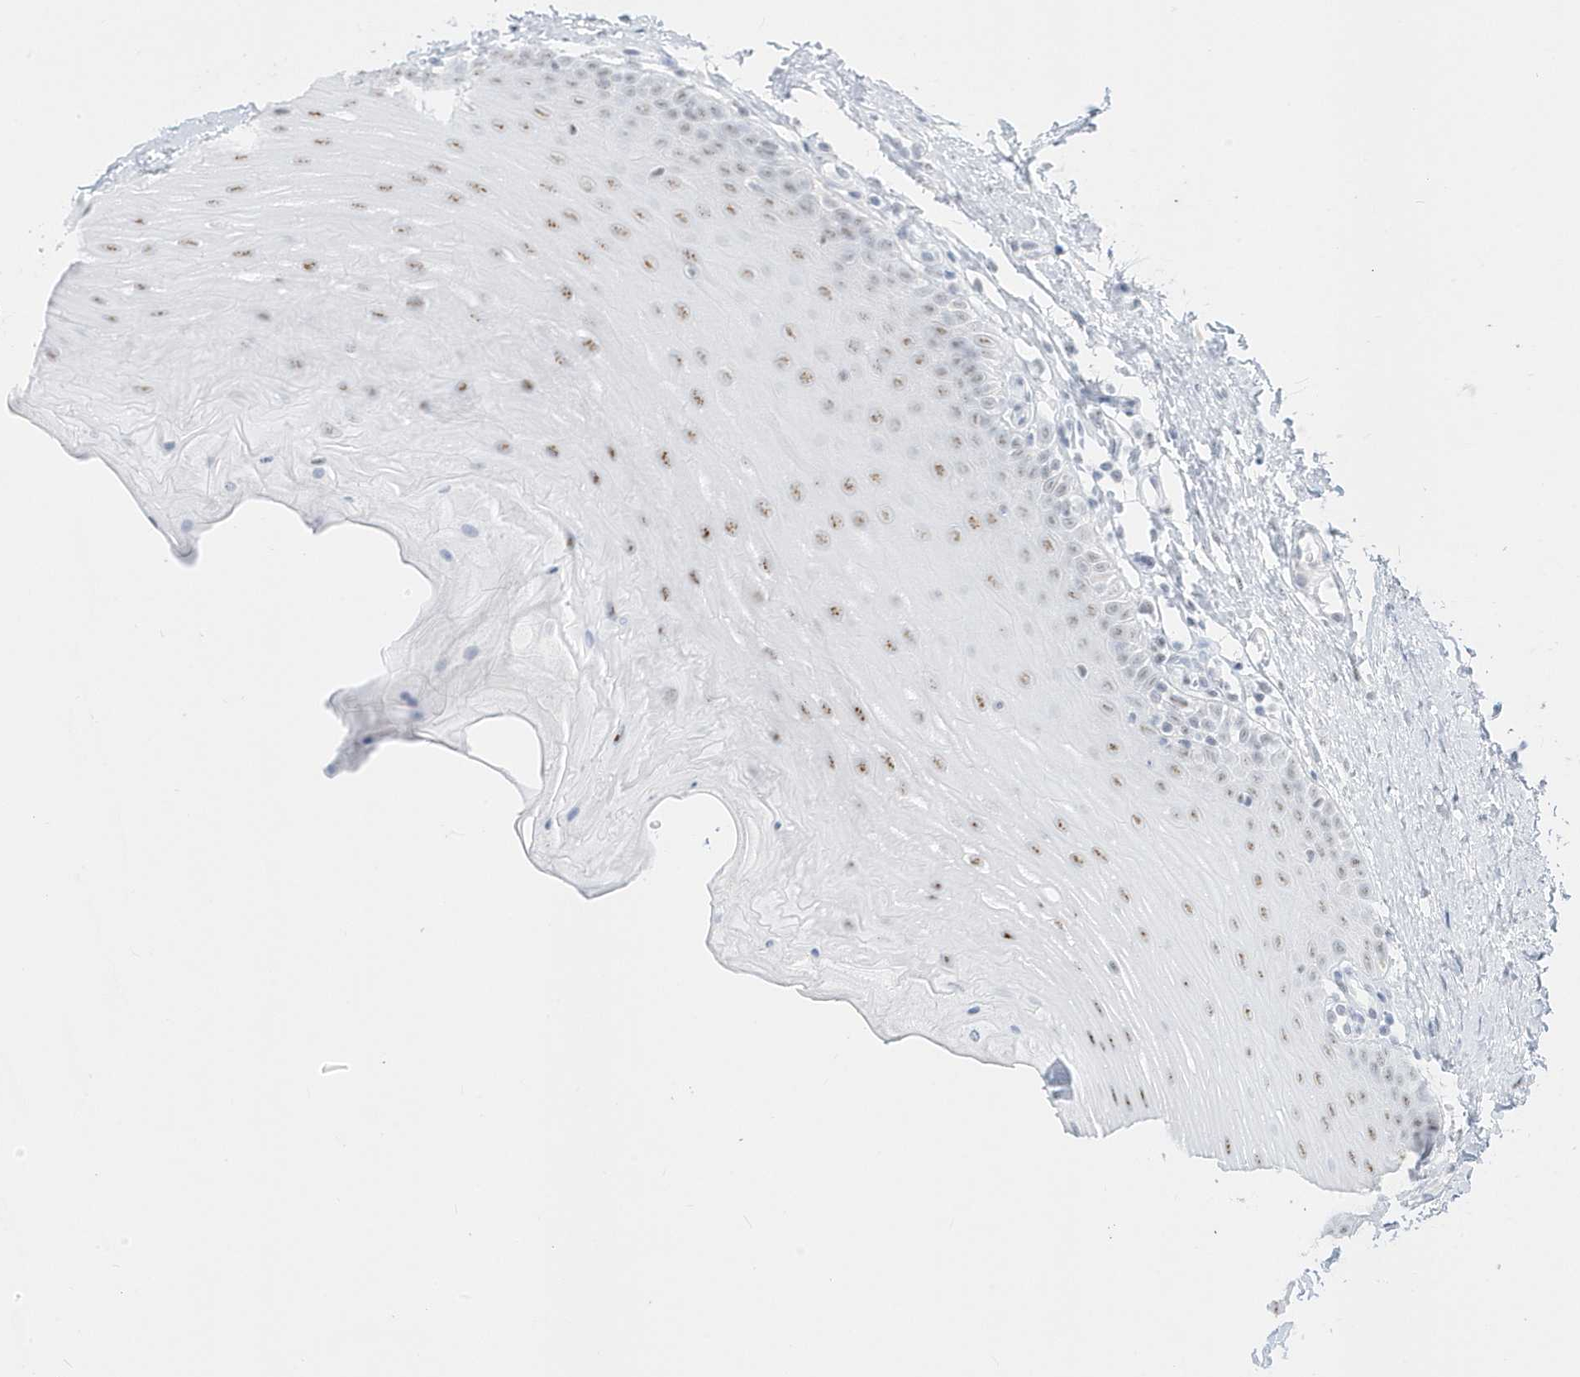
{"staining": {"intensity": "moderate", "quantity": "25%-75%", "location": "nuclear"}, "tissue": "oral mucosa", "cell_type": "Squamous epithelial cells", "image_type": "normal", "snomed": [{"axis": "morphology", "description": "Normal tissue, NOS"}, {"axis": "topography", "description": "Oral tissue"}], "caption": "Normal oral mucosa exhibits moderate nuclear positivity in approximately 25%-75% of squamous epithelial cells, visualized by immunohistochemistry. The protein is stained brown, and the nuclei are stained in blue (DAB (3,3'-diaminobenzidine) IHC with brightfield microscopy, high magnification).", "gene": "PLEKHN1", "patient": {"sex": "female", "age": 39}}